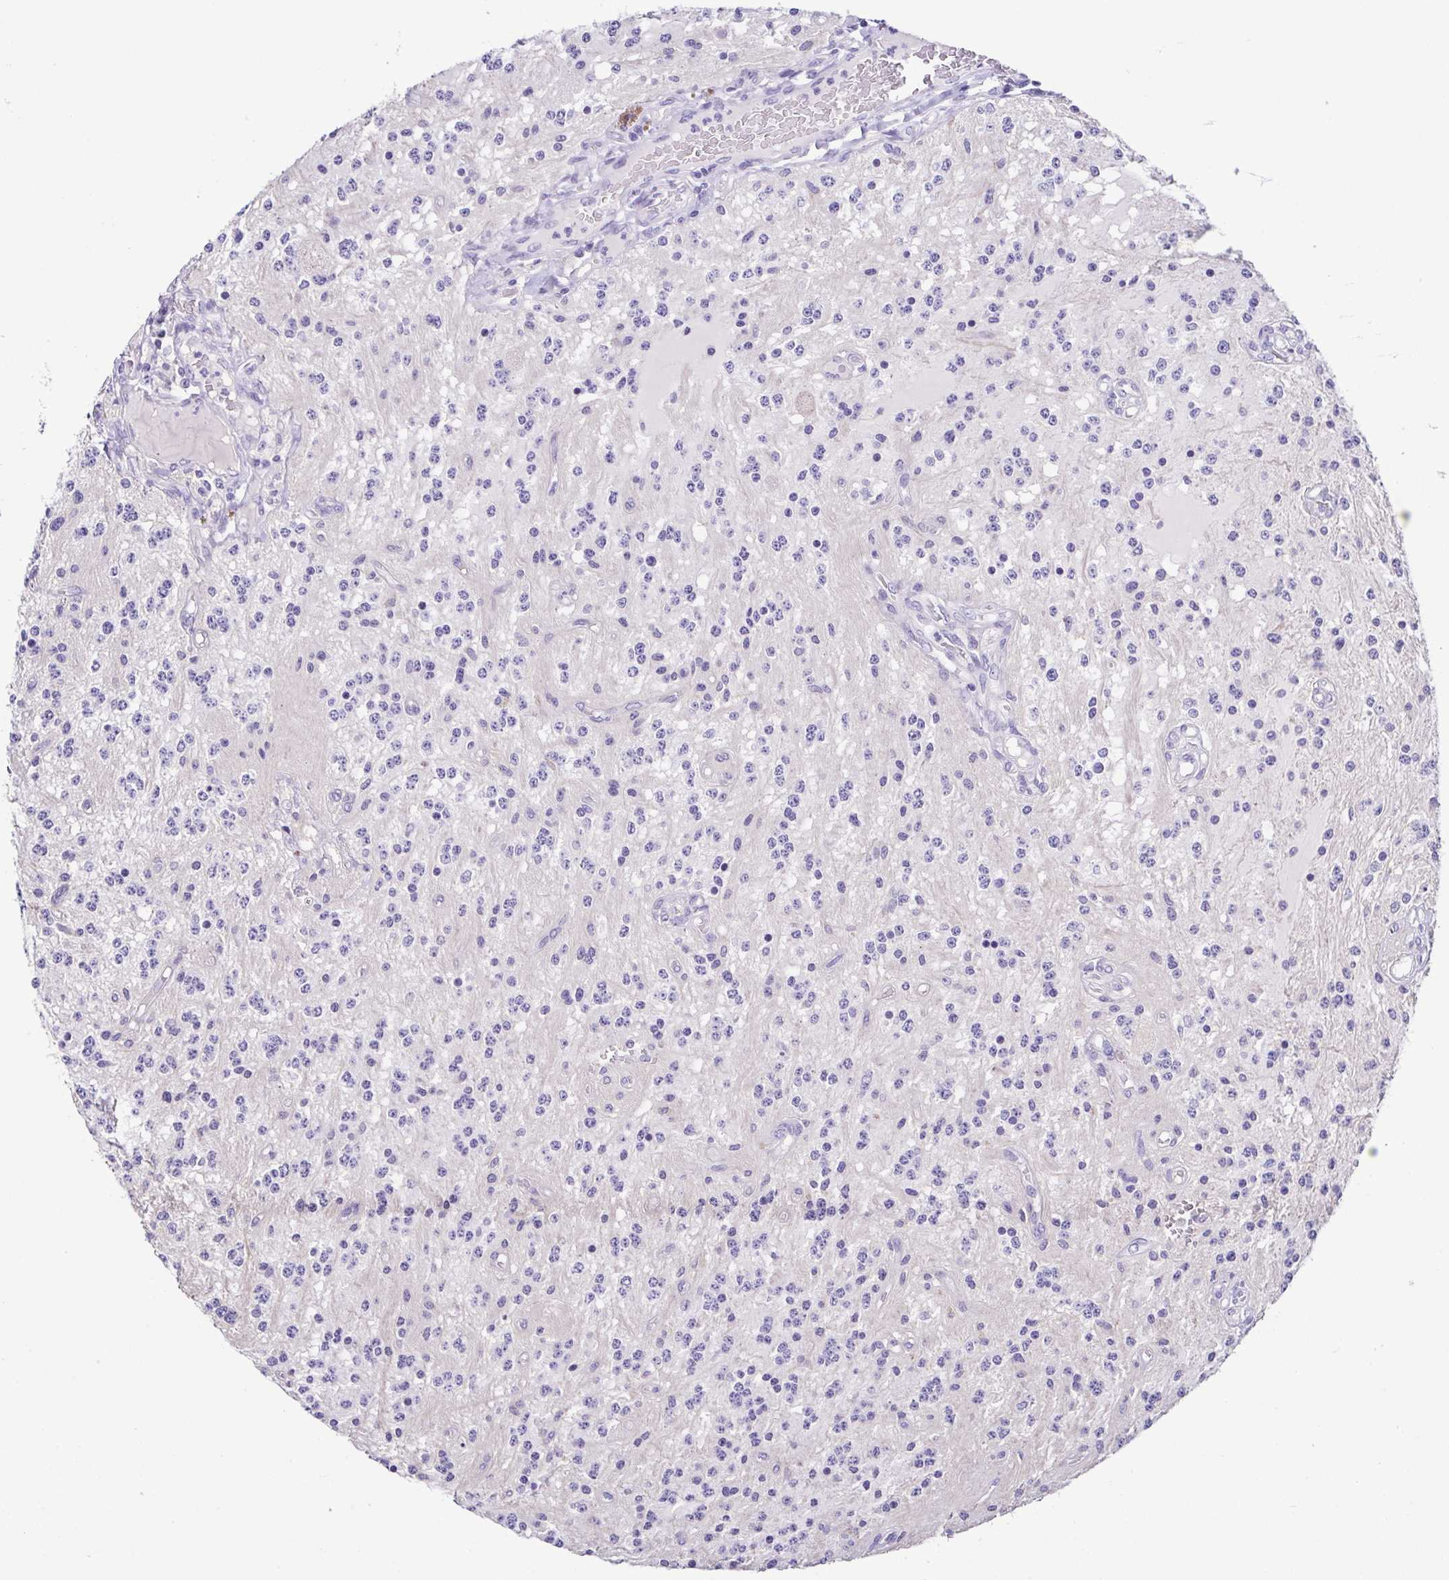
{"staining": {"intensity": "negative", "quantity": "none", "location": "none"}, "tissue": "glioma", "cell_type": "Tumor cells", "image_type": "cancer", "snomed": [{"axis": "morphology", "description": "Glioma, malignant, Low grade"}, {"axis": "topography", "description": "Cerebellum"}], "caption": "Micrograph shows no significant protein staining in tumor cells of glioma. (Stains: DAB (3,3'-diaminobenzidine) immunohistochemistry with hematoxylin counter stain, Microscopy: brightfield microscopy at high magnification).", "gene": "TERT", "patient": {"sex": "female", "age": 14}}